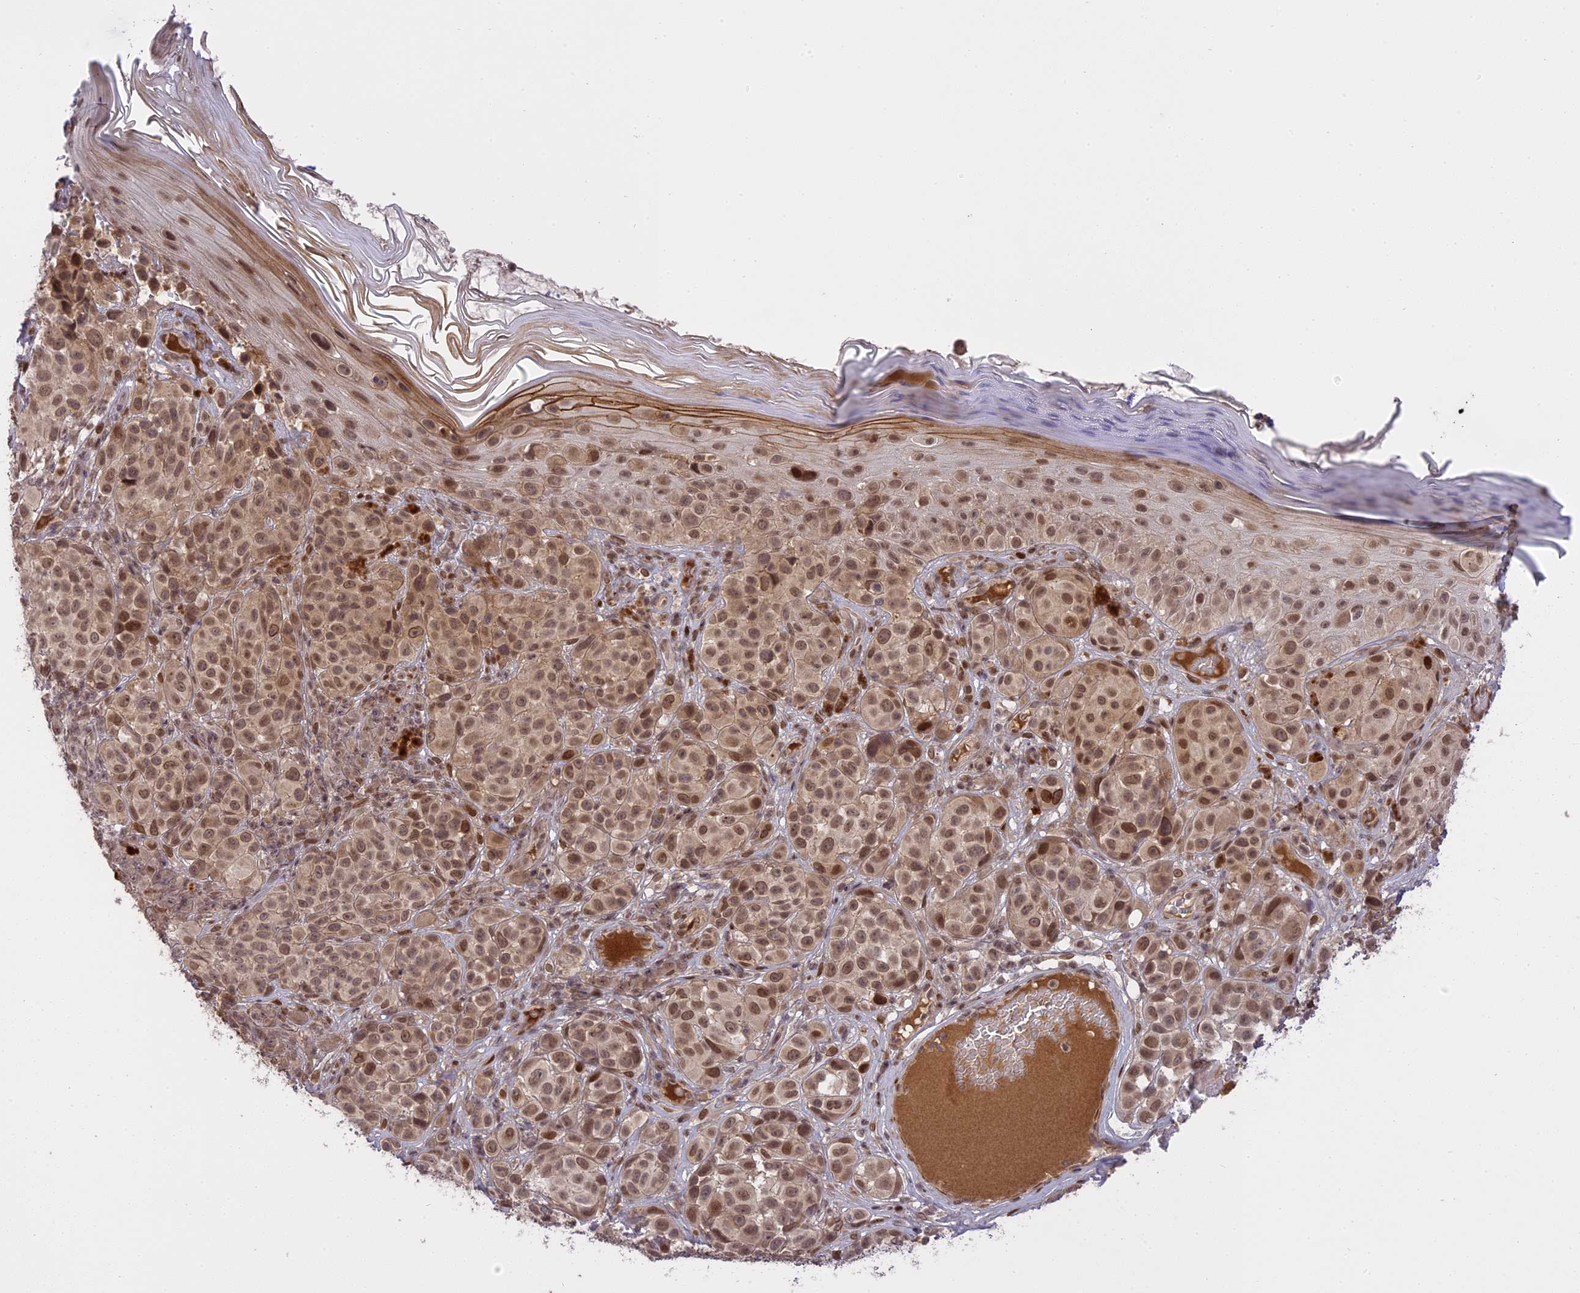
{"staining": {"intensity": "moderate", "quantity": ">75%", "location": "nuclear"}, "tissue": "melanoma", "cell_type": "Tumor cells", "image_type": "cancer", "snomed": [{"axis": "morphology", "description": "Malignant melanoma, NOS"}, {"axis": "topography", "description": "Skin"}], "caption": "Melanoma stained with DAB (3,3'-diaminobenzidine) immunohistochemistry demonstrates medium levels of moderate nuclear expression in approximately >75% of tumor cells.", "gene": "PRELID2", "patient": {"sex": "male", "age": 38}}